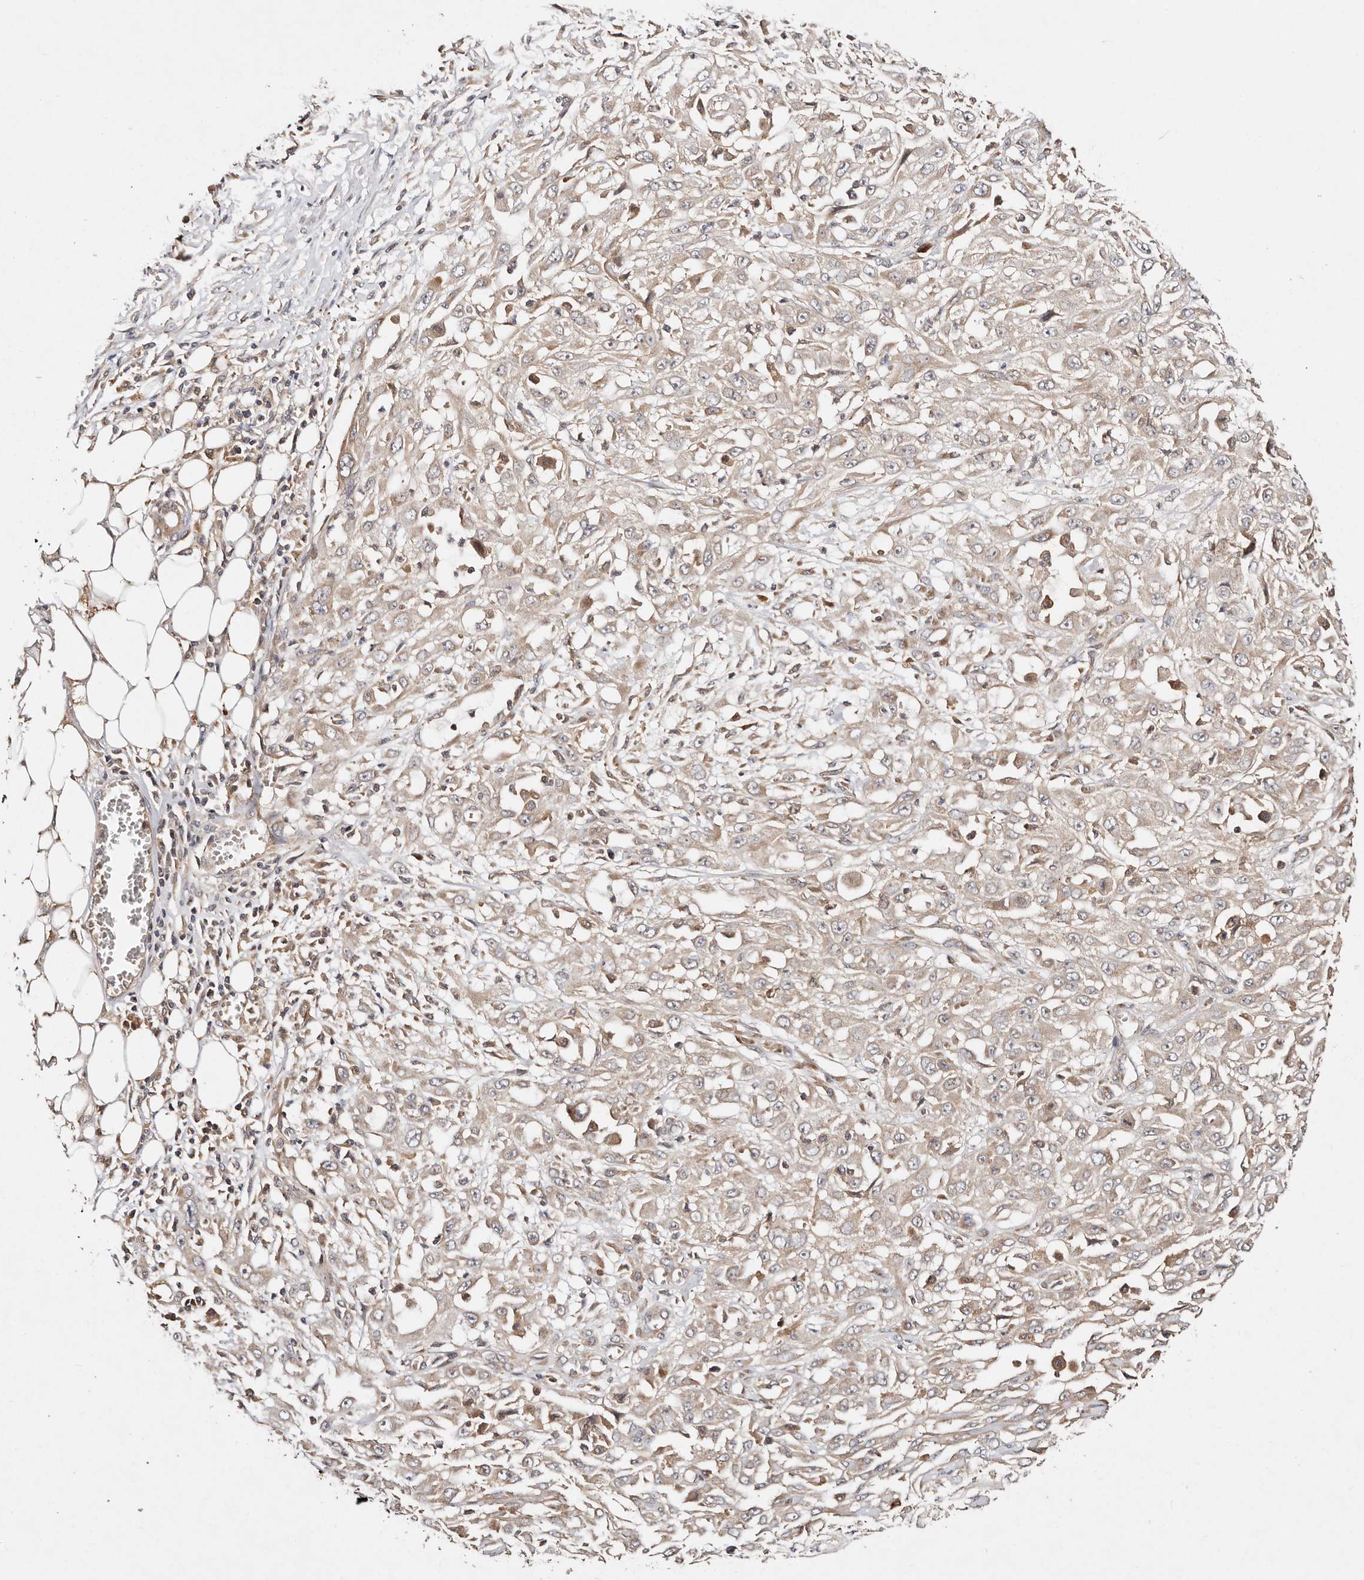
{"staining": {"intensity": "weak", "quantity": "25%-75%", "location": "cytoplasmic/membranous"}, "tissue": "skin cancer", "cell_type": "Tumor cells", "image_type": "cancer", "snomed": [{"axis": "morphology", "description": "Squamous cell carcinoma, NOS"}, {"axis": "morphology", "description": "Squamous cell carcinoma, metastatic, NOS"}, {"axis": "topography", "description": "Skin"}, {"axis": "topography", "description": "Lymph node"}], "caption": "IHC staining of metastatic squamous cell carcinoma (skin), which exhibits low levels of weak cytoplasmic/membranous expression in about 25%-75% of tumor cells indicating weak cytoplasmic/membranous protein staining. The staining was performed using DAB (3,3'-diaminobenzidine) (brown) for protein detection and nuclei were counterstained in hematoxylin (blue).", "gene": "DENND11", "patient": {"sex": "male", "age": 75}}